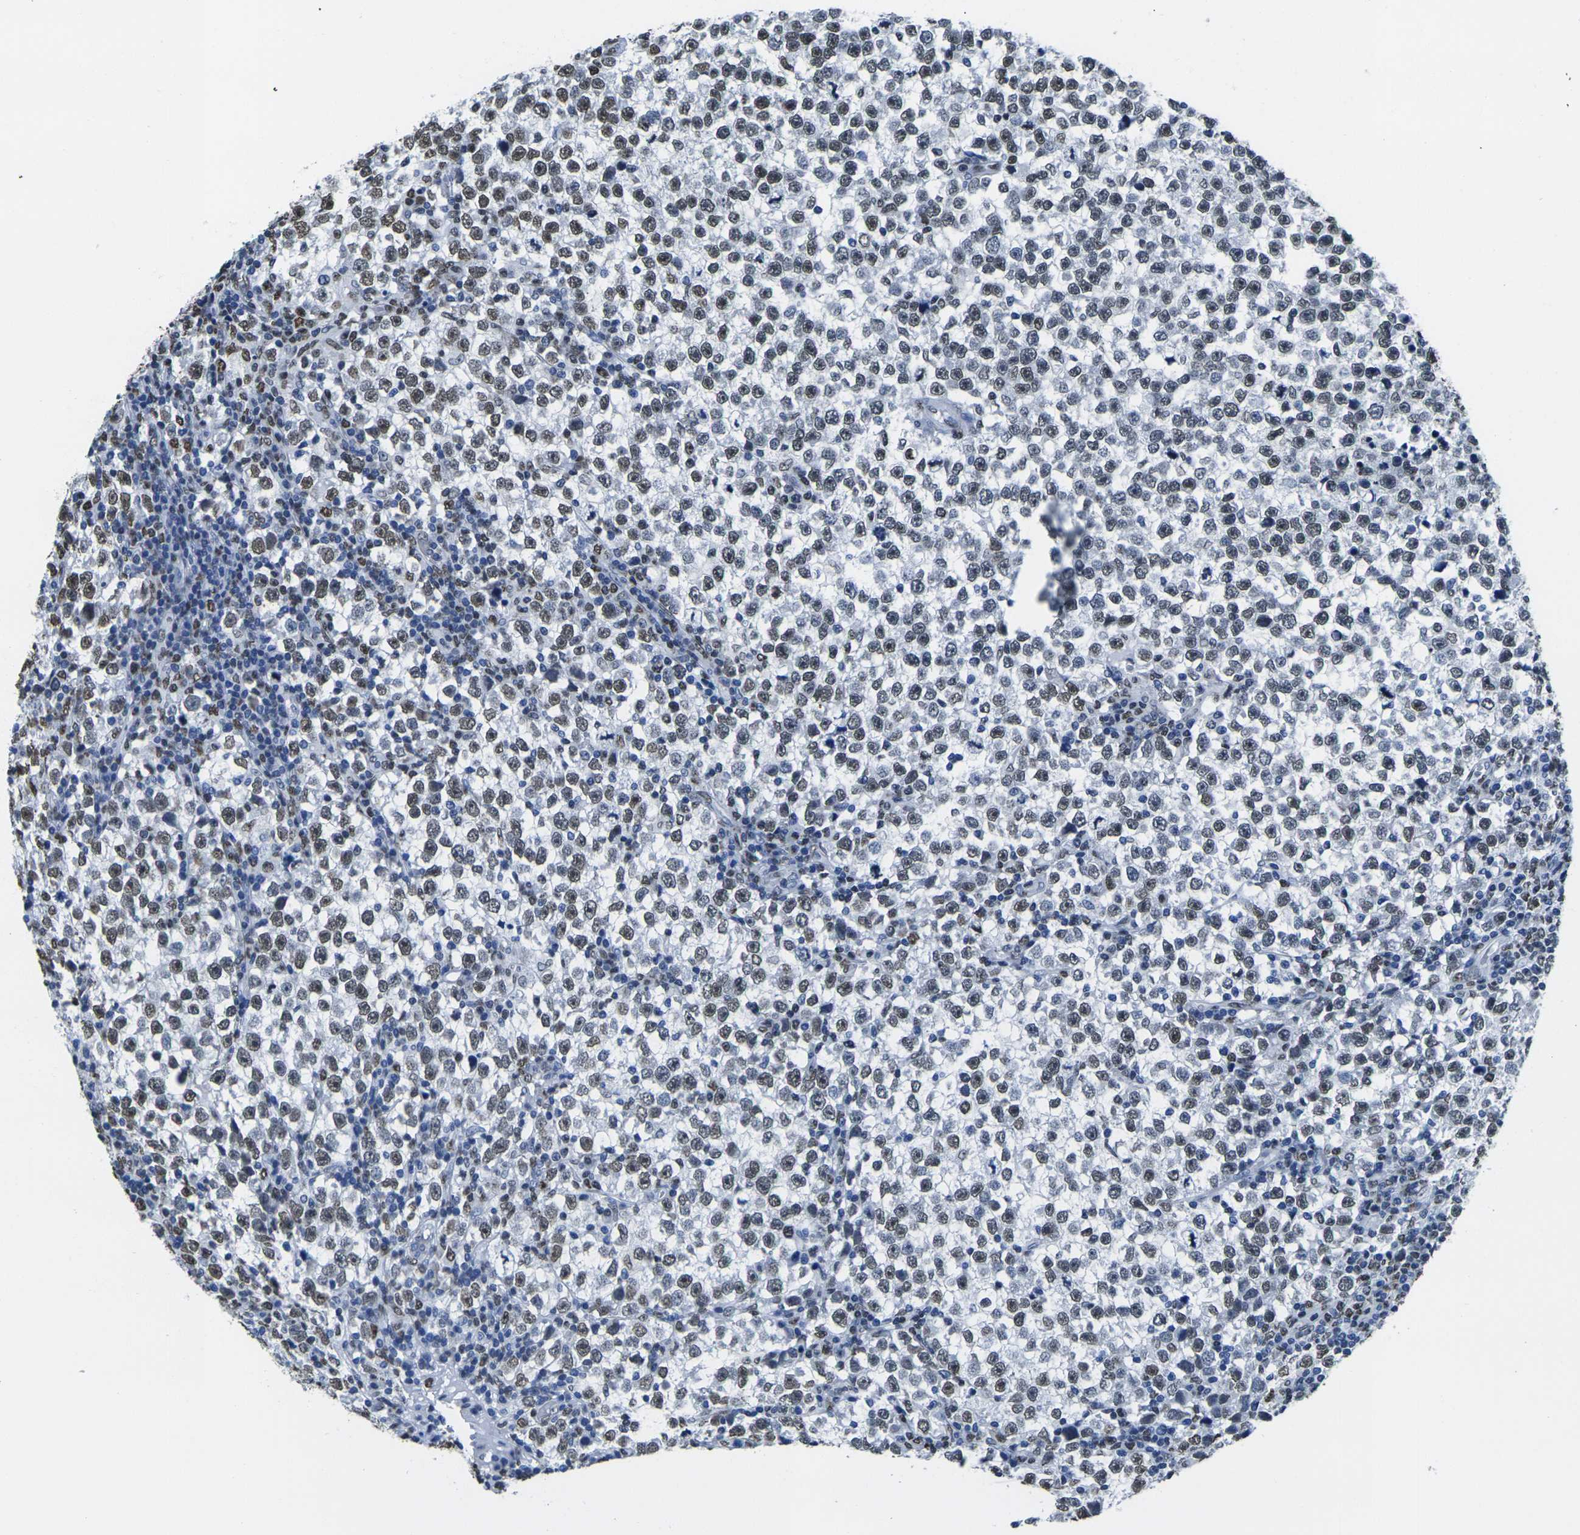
{"staining": {"intensity": "moderate", "quantity": "25%-75%", "location": "nuclear"}, "tissue": "testis cancer", "cell_type": "Tumor cells", "image_type": "cancer", "snomed": [{"axis": "morphology", "description": "Seminoma, NOS"}, {"axis": "topography", "description": "Testis"}], "caption": "This is an image of IHC staining of testis cancer, which shows moderate expression in the nuclear of tumor cells.", "gene": "DRAXIN", "patient": {"sex": "male", "age": 43}}